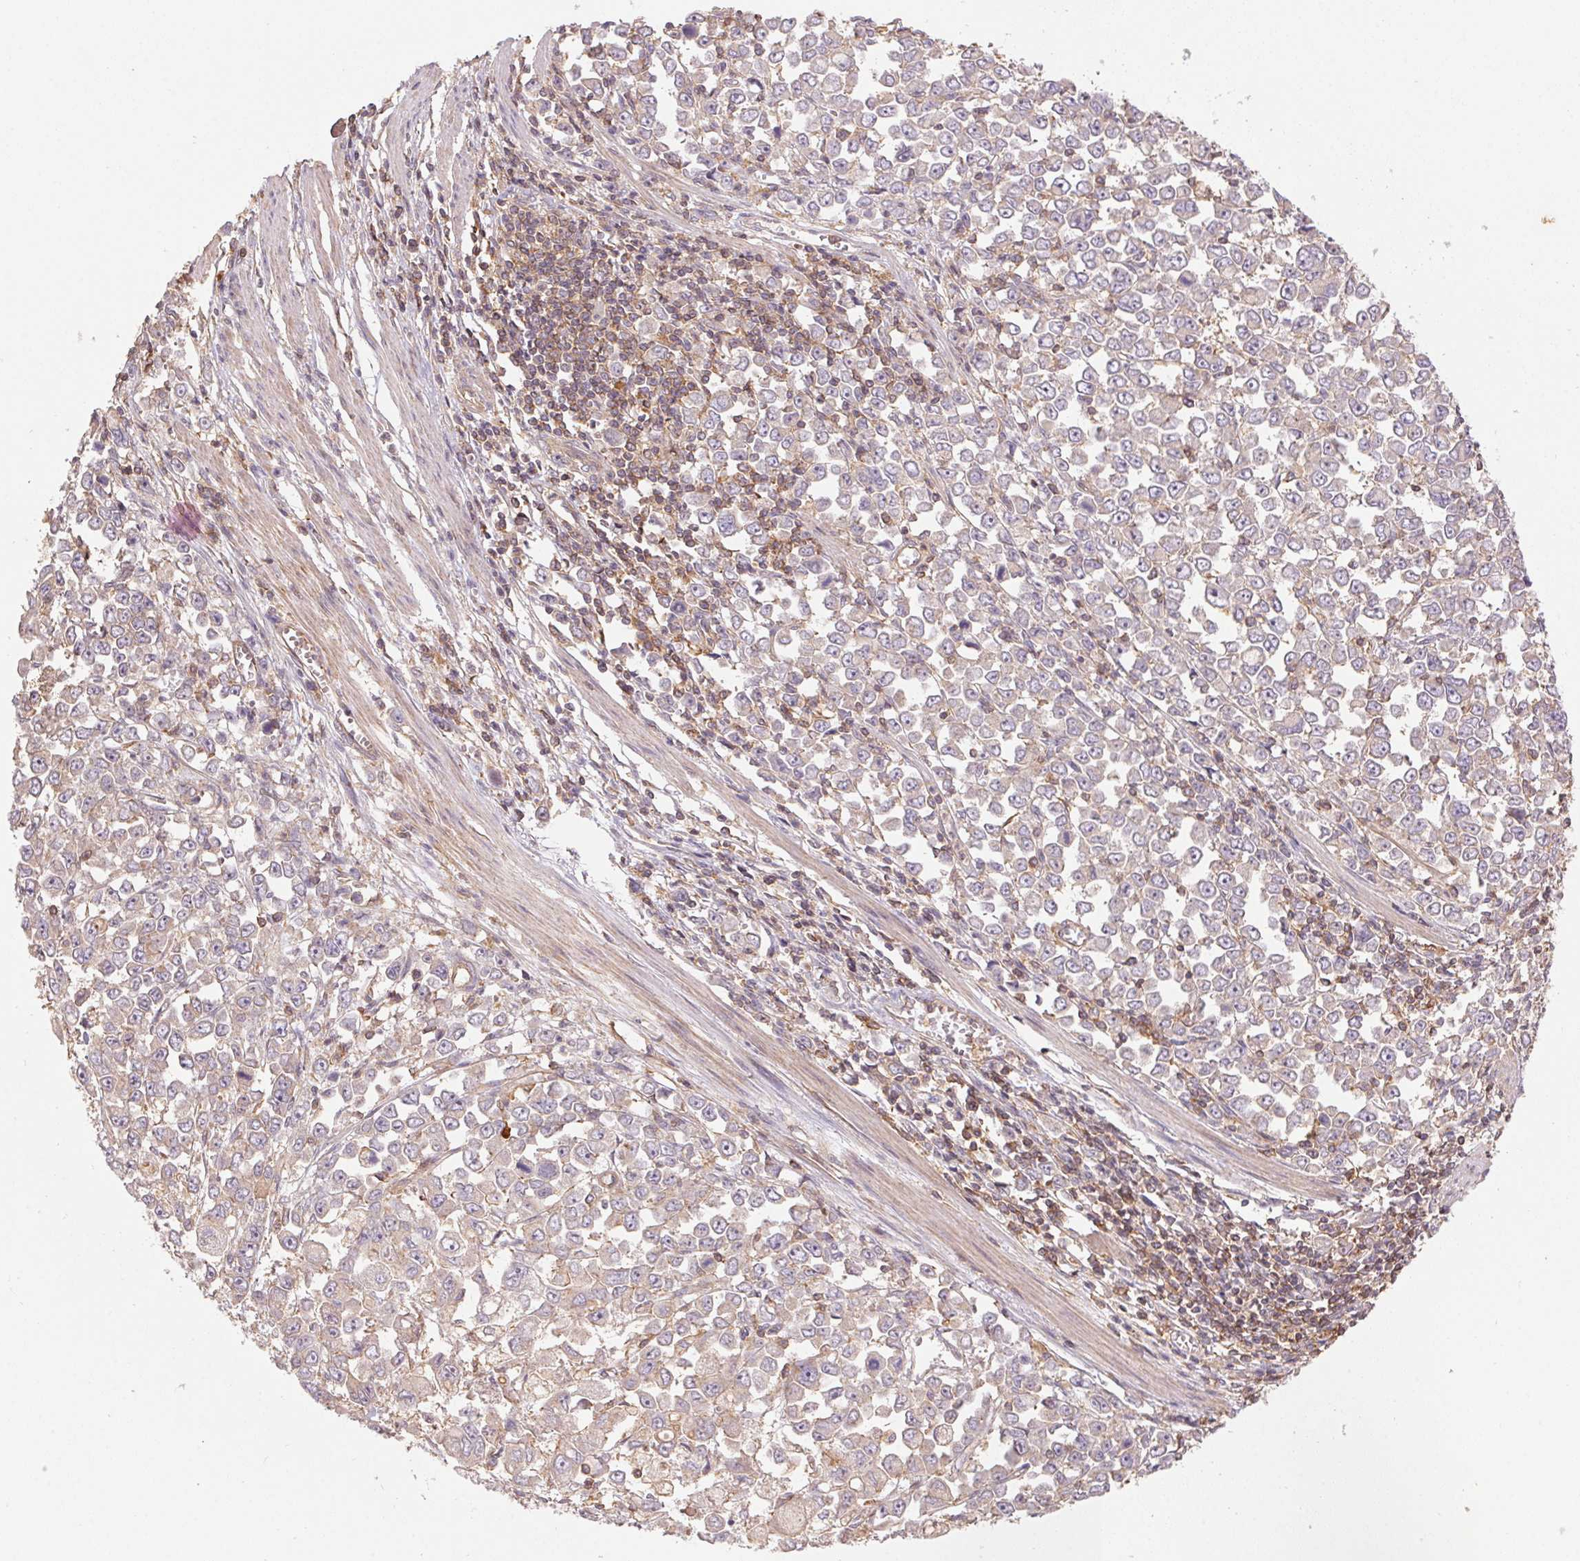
{"staining": {"intensity": "weak", "quantity": "25%-75%", "location": "cytoplasmic/membranous"}, "tissue": "stomach cancer", "cell_type": "Tumor cells", "image_type": "cancer", "snomed": [{"axis": "morphology", "description": "Adenocarcinoma, NOS"}, {"axis": "topography", "description": "Stomach, upper"}], "caption": "Immunohistochemical staining of human stomach adenocarcinoma displays low levels of weak cytoplasmic/membranous protein positivity in about 25%-75% of tumor cells. Using DAB (3,3'-diaminobenzidine) (brown) and hematoxylin (blue) stains, captured at high magnification using brightfield microscopy.", "gene": "TUBA3D", "patient": {"sex": "male", "age": 70}}